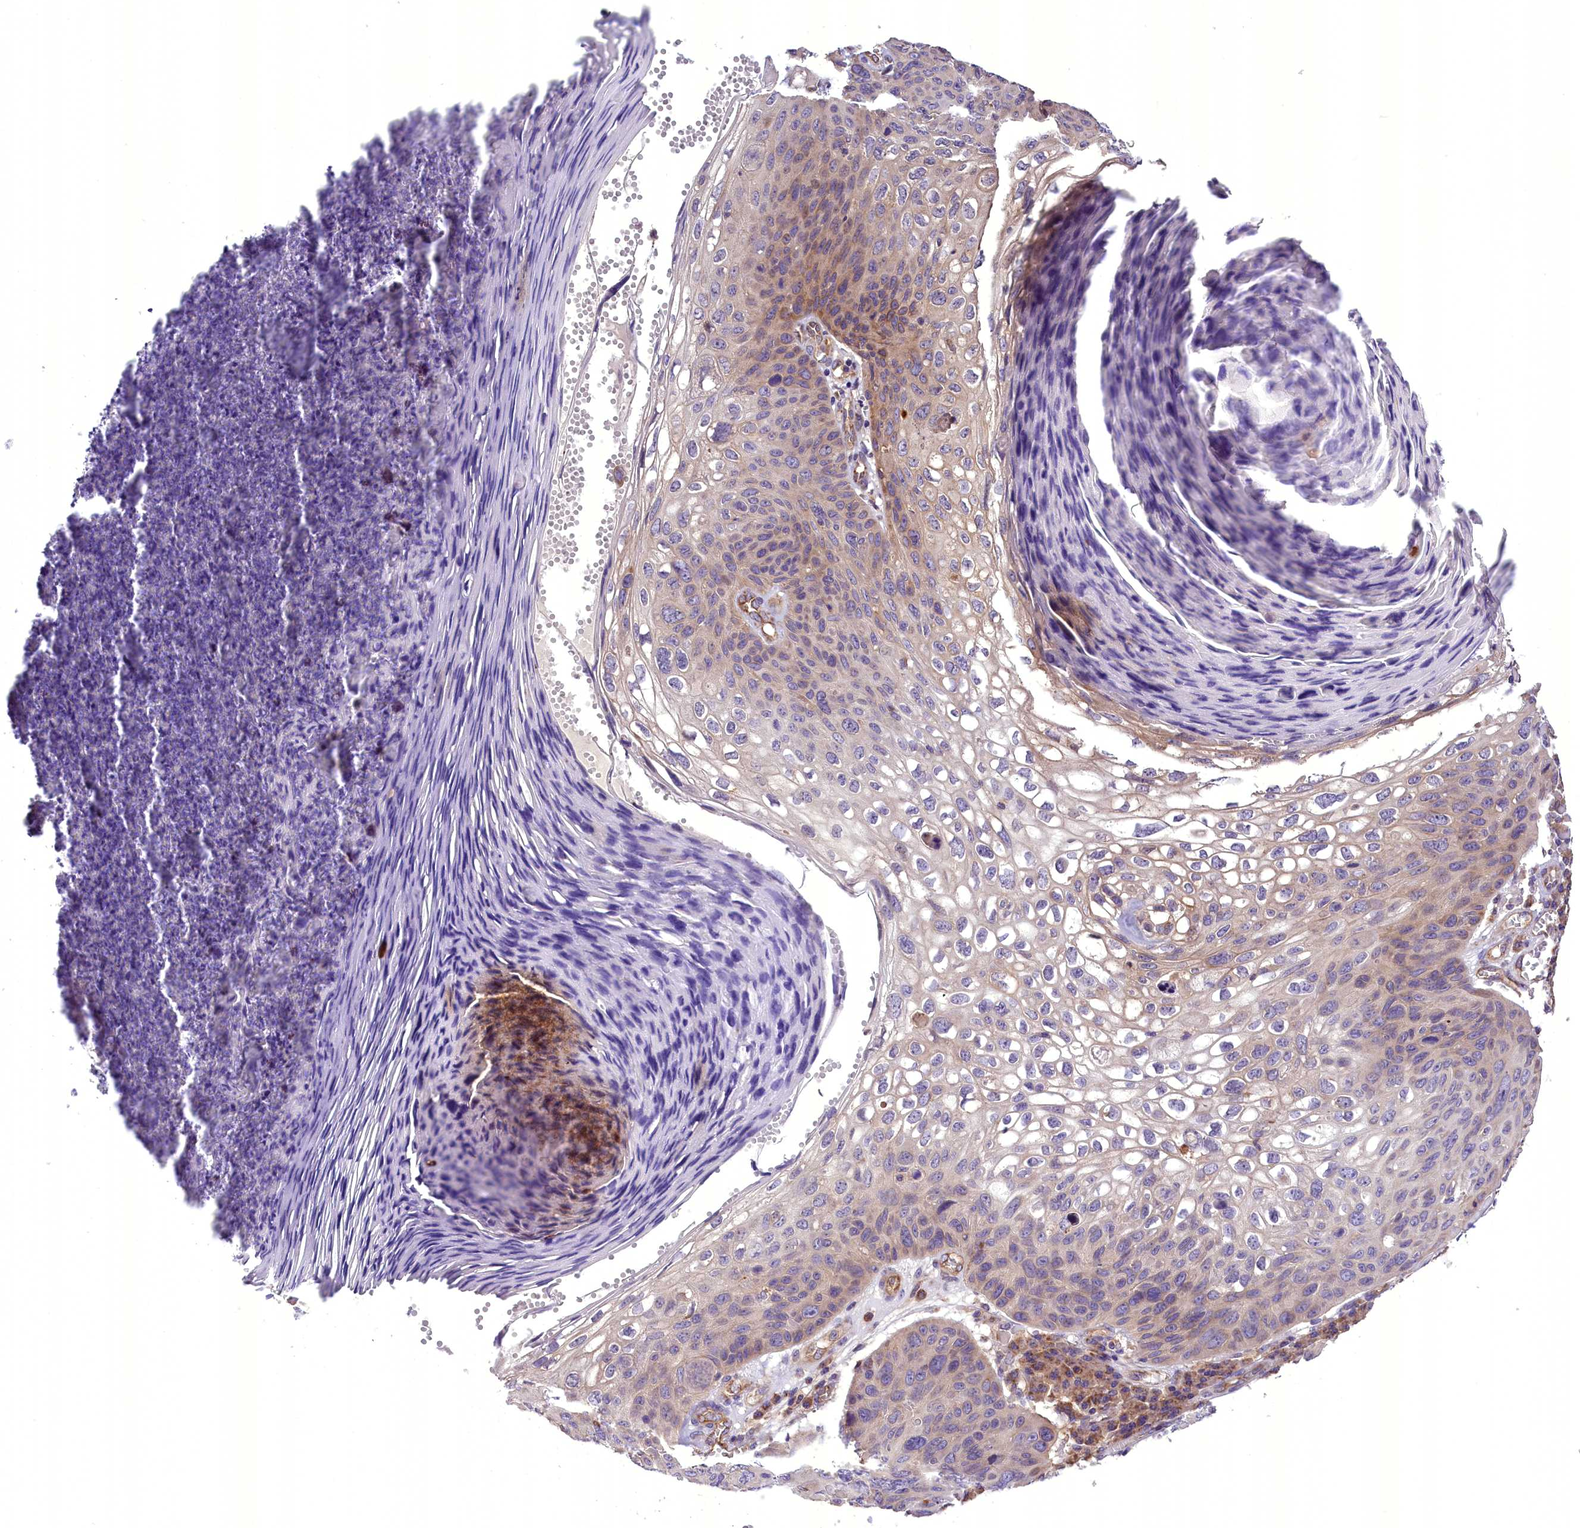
{"staining": {"intensity": "weak", "quantity": "<25%", "location": "cytoplasmic/membranous"}, "tissue": "skin cancer", "cell_type": "Tumor cells", "image_type": "cancer", "snomed": [{"axis": "morphology", "description": "Squamous cell carcinoma, NOS"}, {"axis": "topography", "description": "Skin"}], "caption": "A high-resolution micrograph shows IHC staining of skin cancer (squamous cell carcinoma), which demonstrates no significant positivity in tumor cells. The staining is performed using DAB brown chromogen with nuclei counter-stained in using hematoxylin.", "gene": "DNAJB9", "patient": {"sex": "female", "age": 90}}